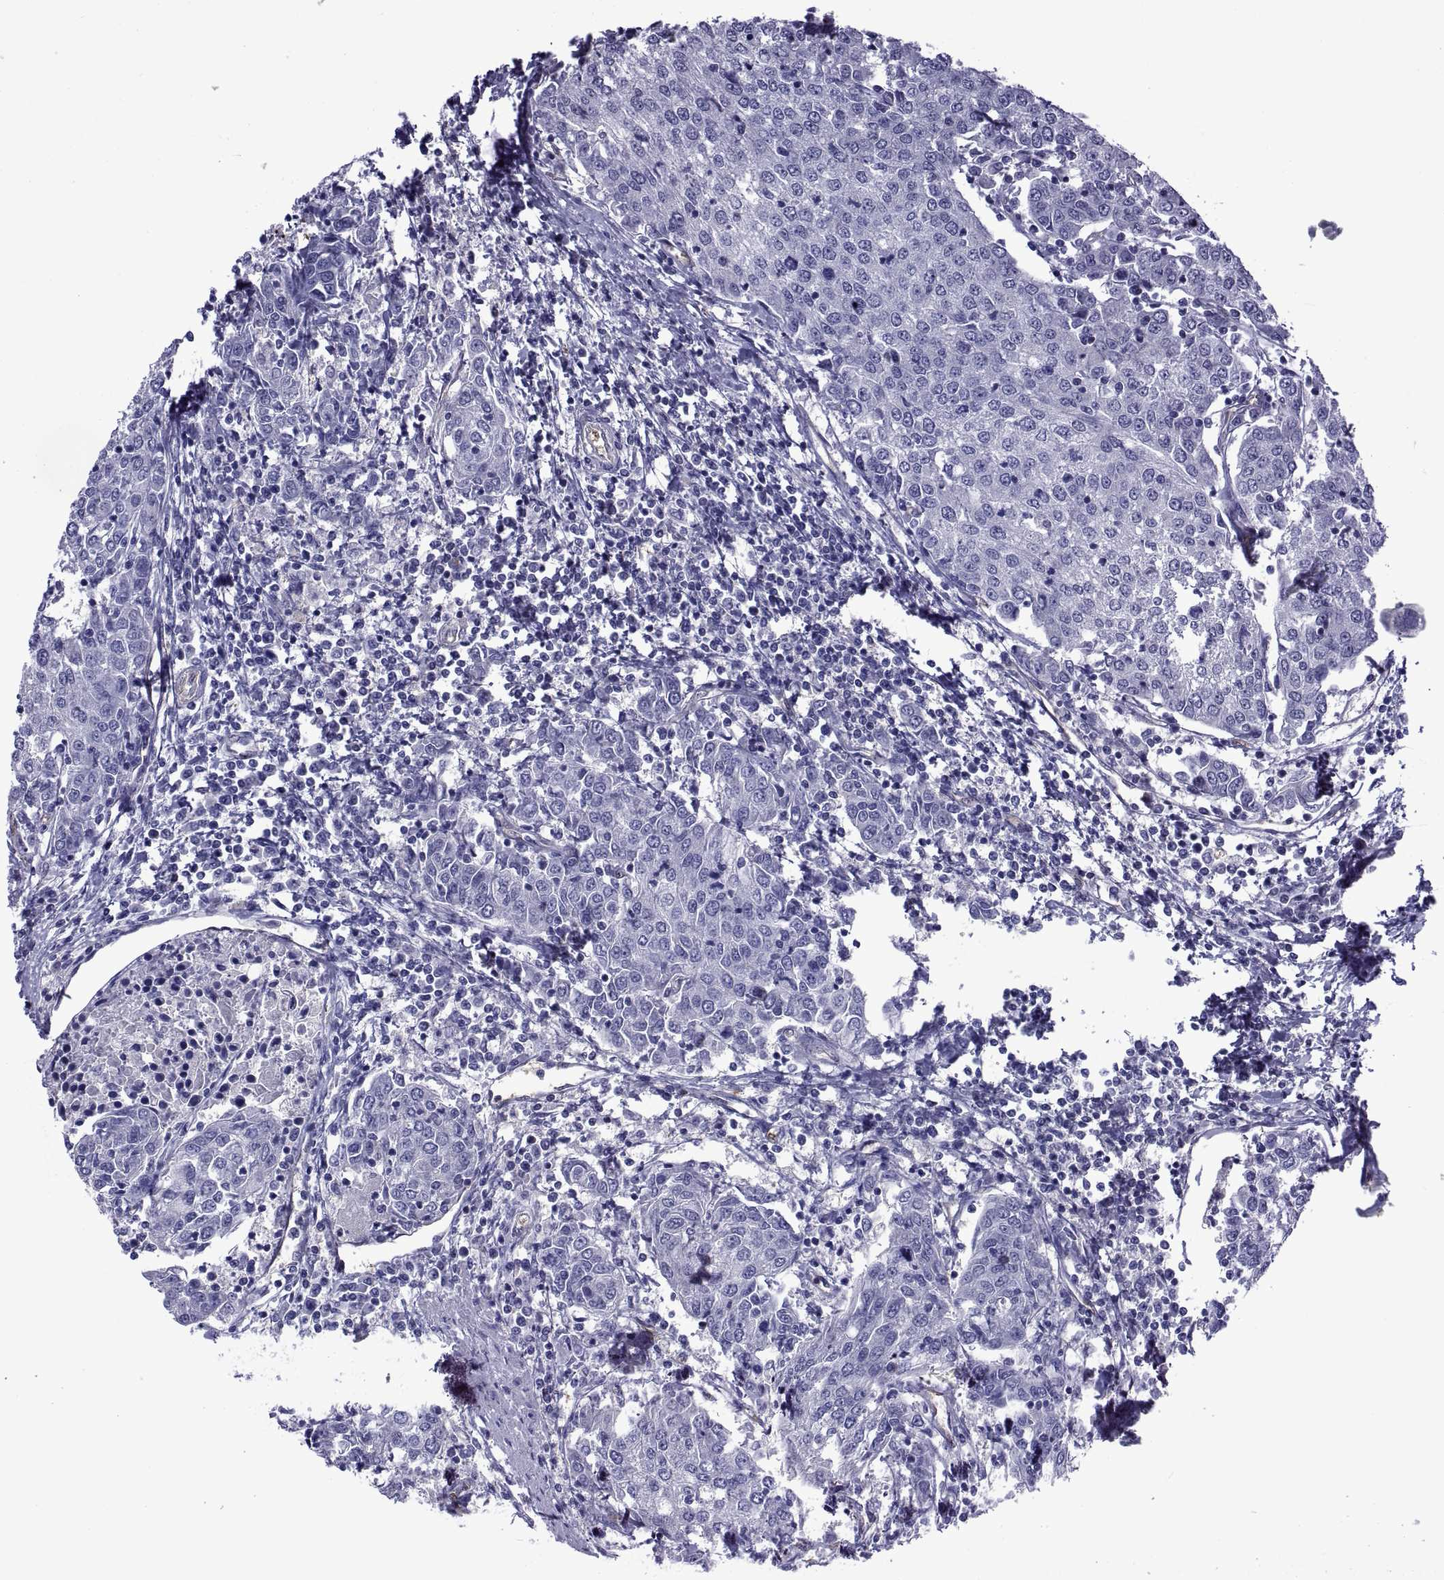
{"staining": {"intensity": "negative", "quantity": "none", "location": "none"}, "tissue": "urothelial cancer", "cell_type": "Tumor cells", "image_type": "cancer", "snomed": [{"axis": "morphology", "description": "Urothelial carcinoma, High grade"}, {"axis": "topography", "description": "Urinary bladder"}], "caption": "Immunohistochemical staining of human urothelial cancer exhibits no significant positivity in tumor cells.", "gene": "LCN9", "patient": {"sex": "female", "age": 85}}